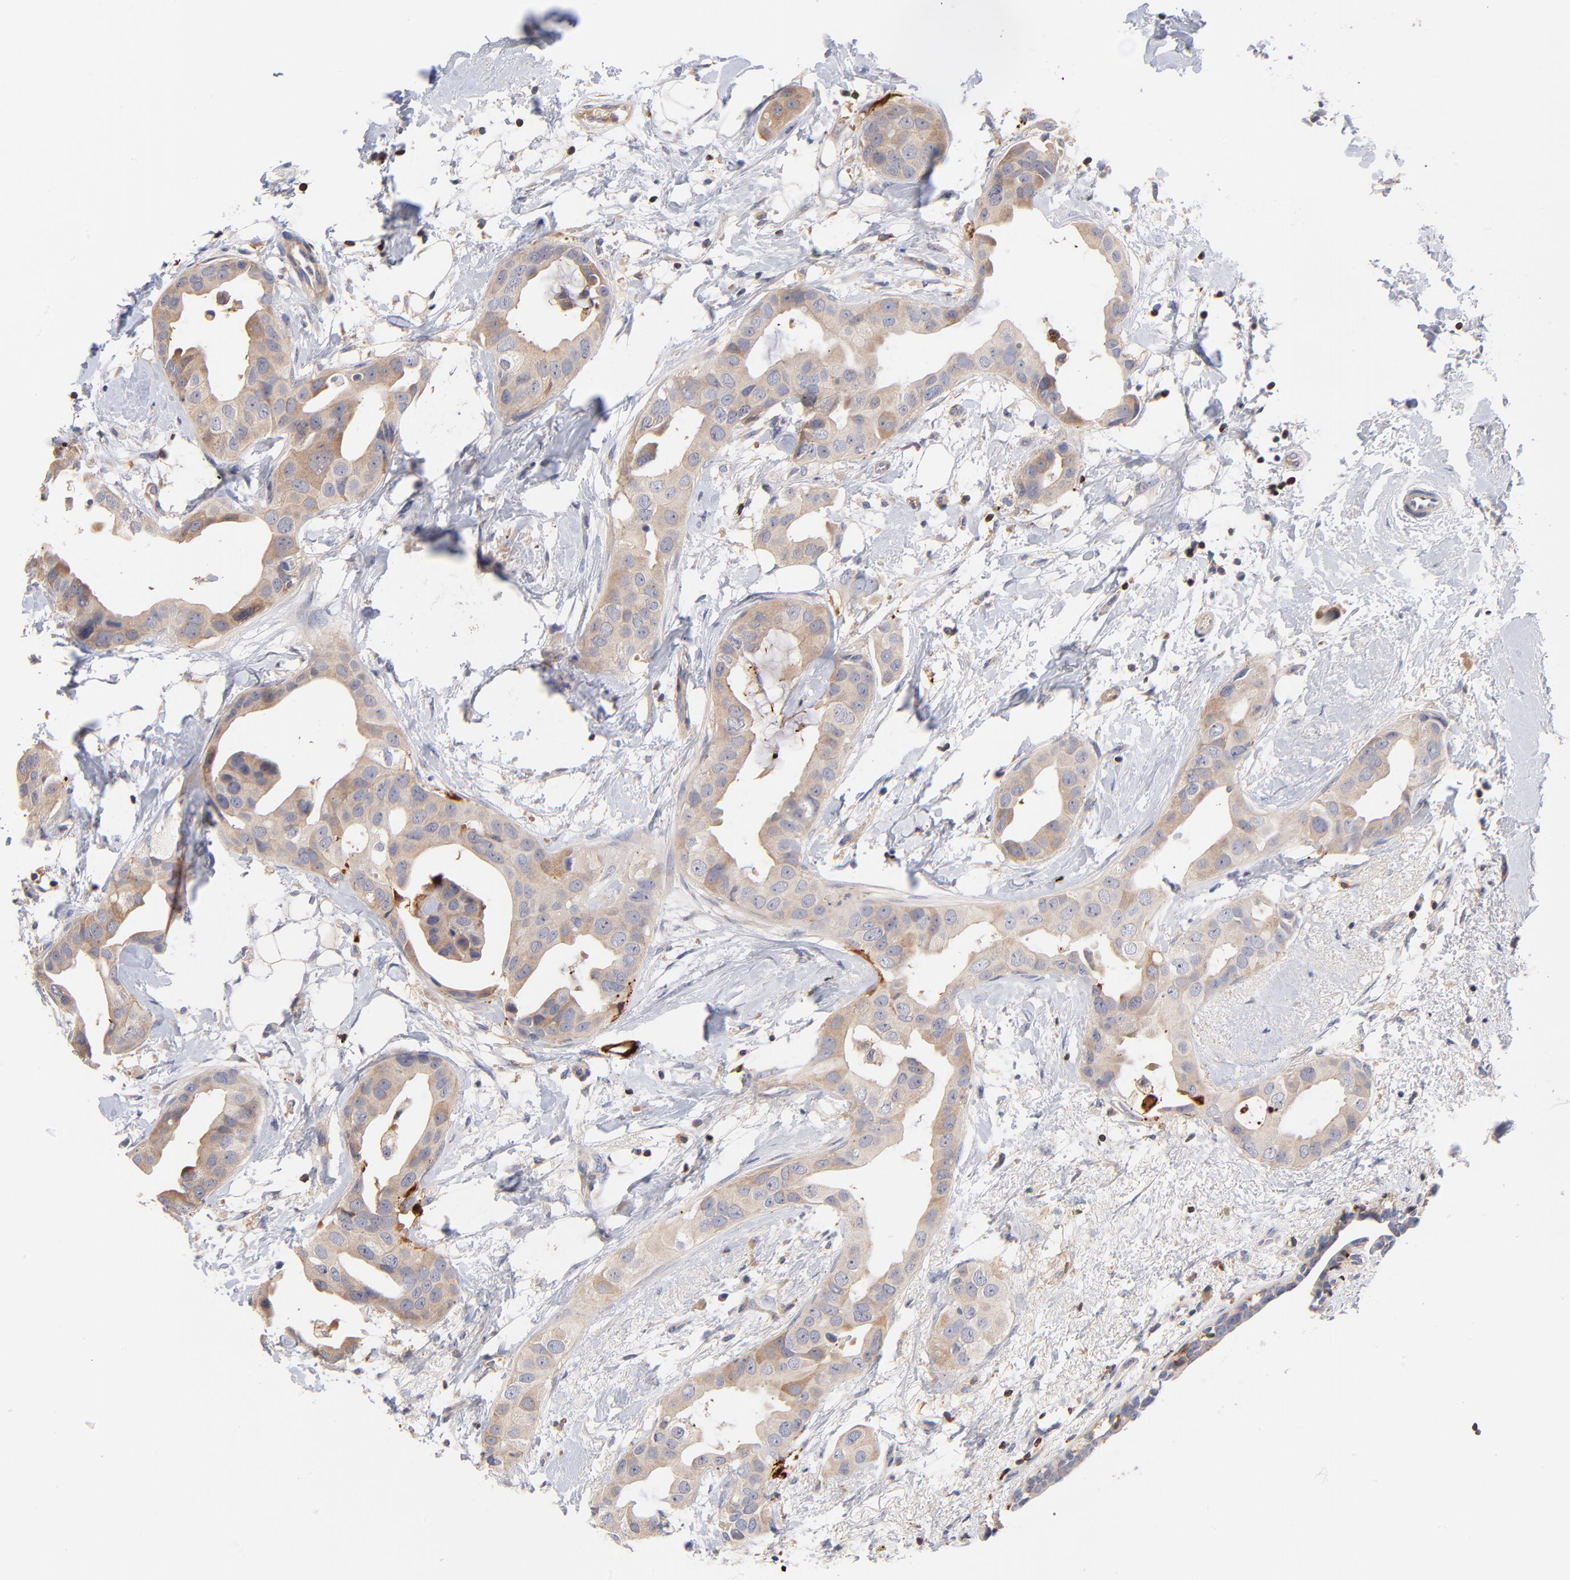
{"staining": {"intensity": "weak", "quantity": ">75%", "location": "cytoplasmic/membranous"}, "tissue": "breast cancer", "cell_type": "Tumor cells", "image_type": "cancer", "snomed": [{"axis": "morphology", "description": "Duct carcinoma"}, {"axis": "topography", "description": "Breast"}], "caption": "Immunohistochemical staining of breast invasive ductal carcinoma displays weak cytoplasmic/membranous protein expression in approximately >75% of tumor cells. The staining is performed using DAB brown chromogen to label protein expression. The nuclei are counter-stained blue using hematoxylin.", "gene": "KREMEN2", "patient": {"sex": "female", "age": 40}}